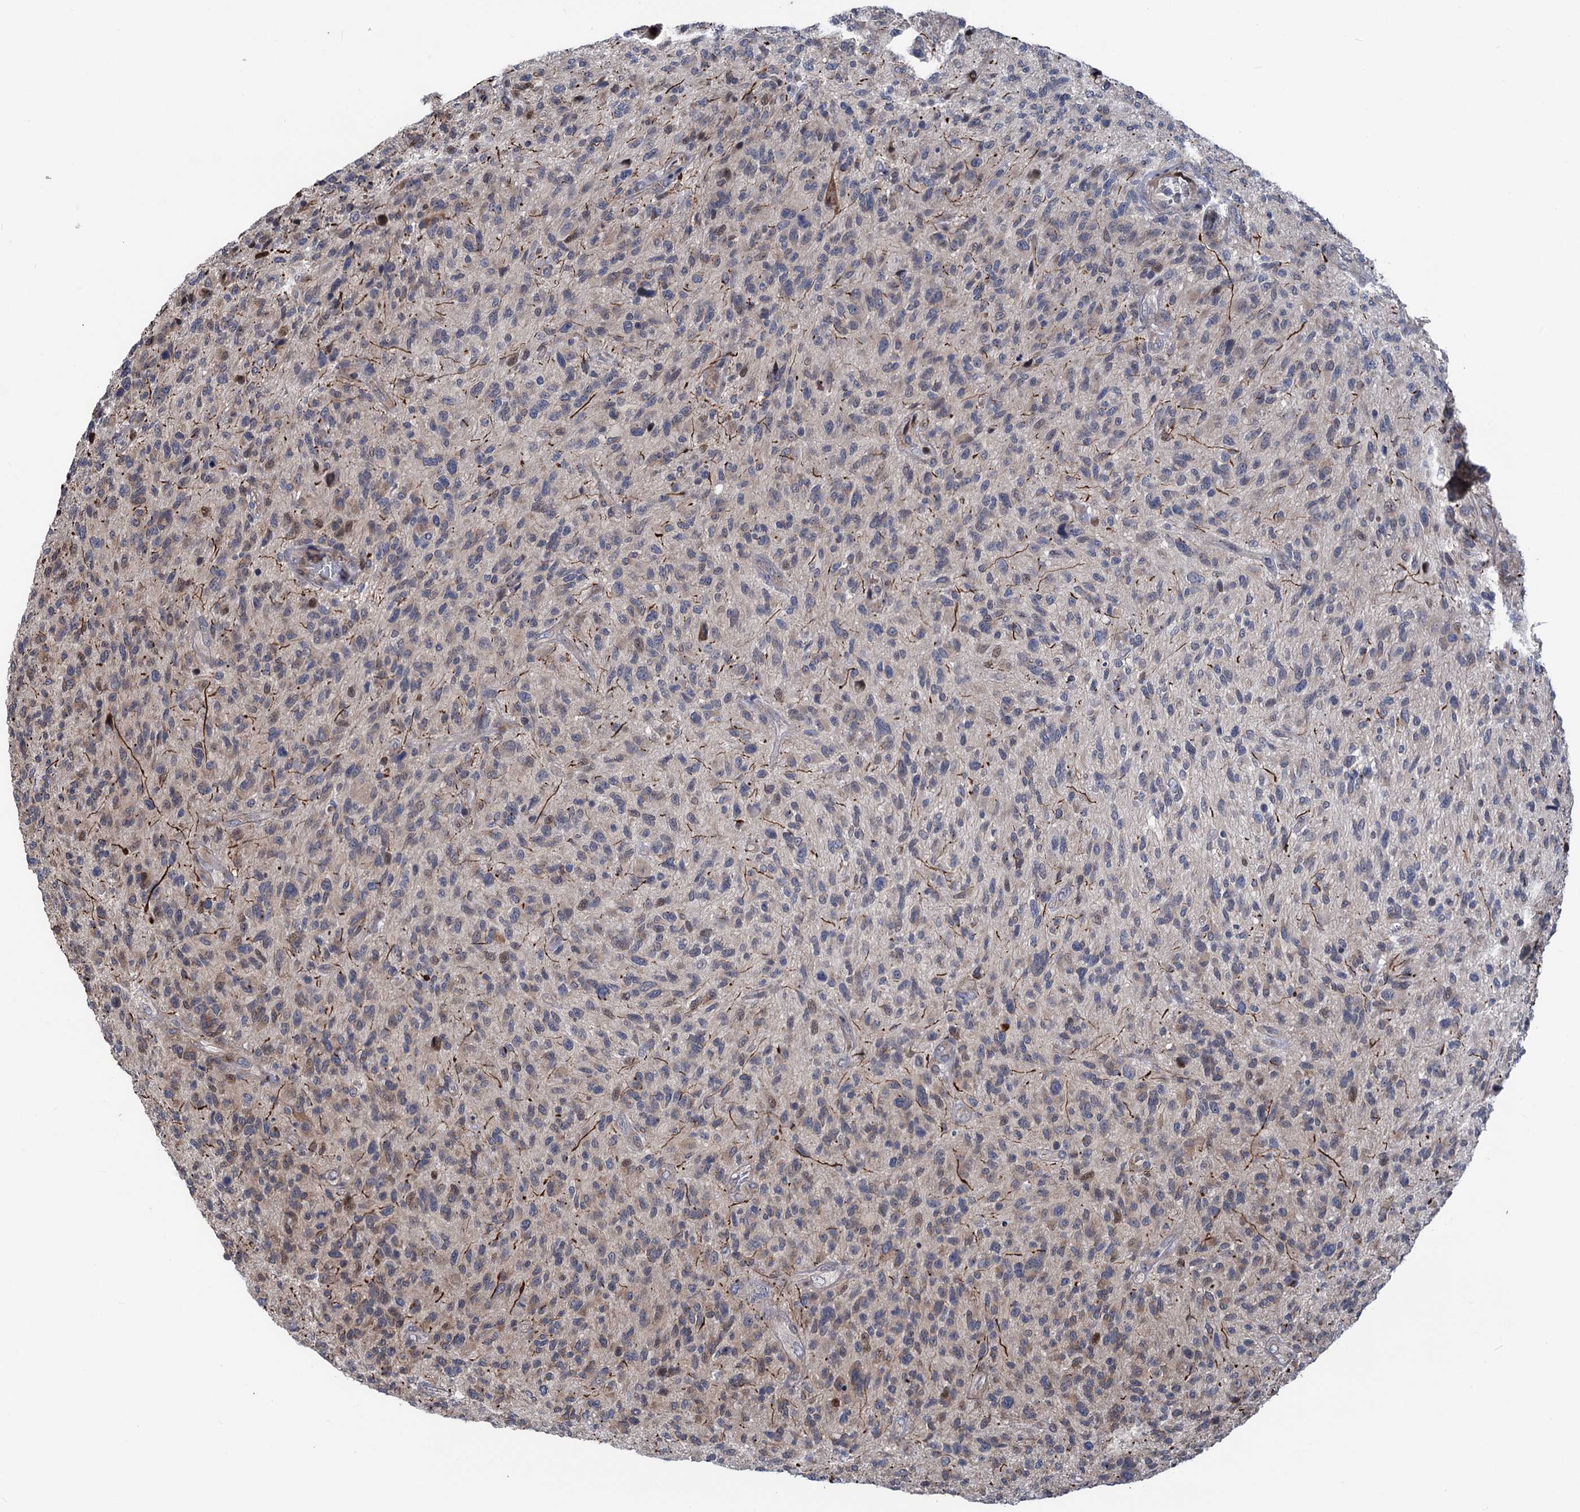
{"staining": {"intensity": "weak", "quantity": "25%-75%", "location": "cytoplasmic/membranous"}, "tissue": "glioma", "cell_type": "Tumor cells", "image_type": "cancer", "snomed": [{"axis": "morphology", "description": "Glioma, malignant, High grade"}, {"axis": "topography", "description": "Brain"}], "caption": "IHC micrograph of human malignant glioma (high-grade) stained for a protein (brown), which displays low levels of weak cytoplasmic/membranous staining in about 25%-75% of tumor cells.", "gene": "UBR1", "patient": {"sex": "male", "age": 47}}